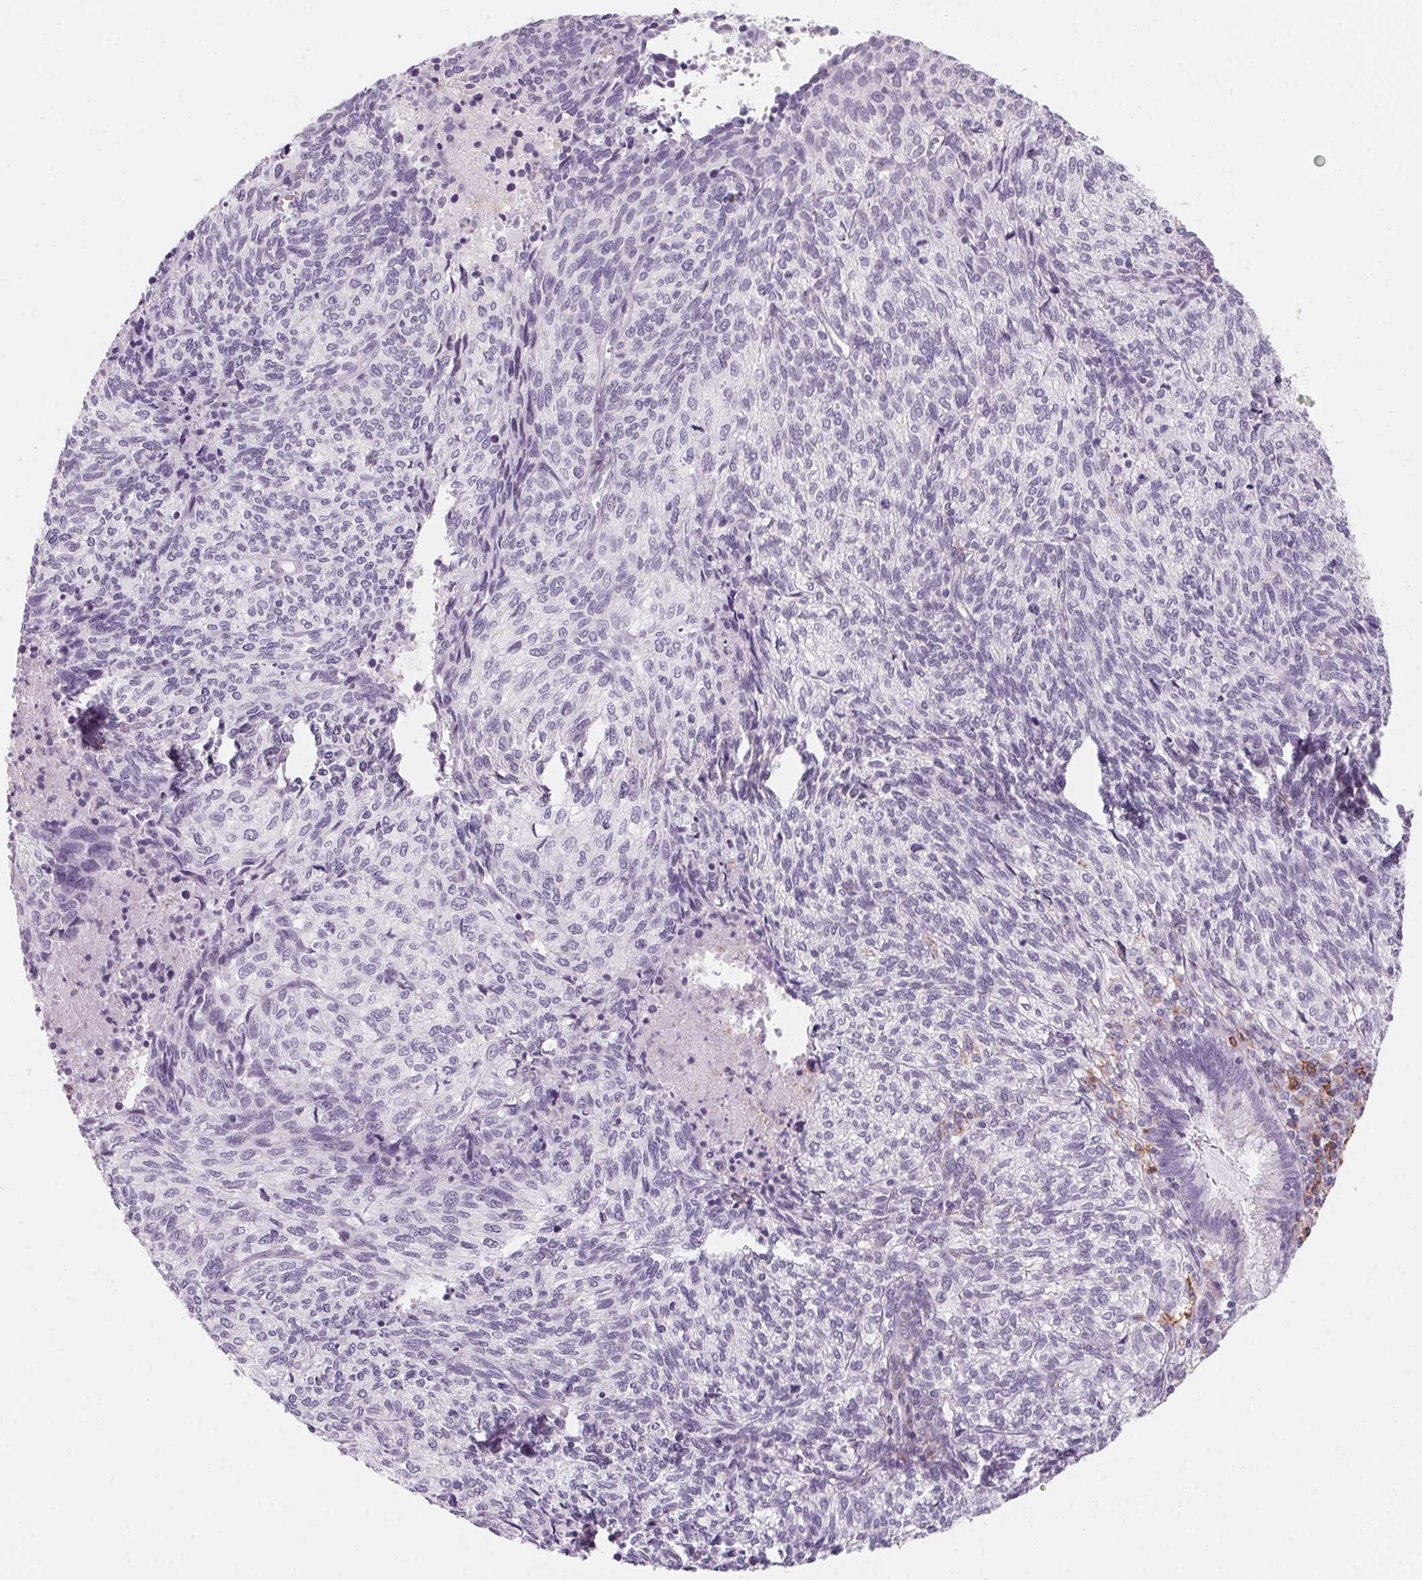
{"staining": {"intensity": "negative", "quantity": "none", "location": "none"}, "tissue": "cervical cancer", "cell_type": "Tumor cells", "image_type": "cancer", "snomed": [{"axis": "morphology", "description": "Squamous cell carcinoma, NOS"}, {"axis": "topography", "description": "Cervix"}], "caption": "IHC of human cervical cancer shows no staining in tumor cells.", "gene": "PRPH", "patient": {"sex": "female", "age": 45}}